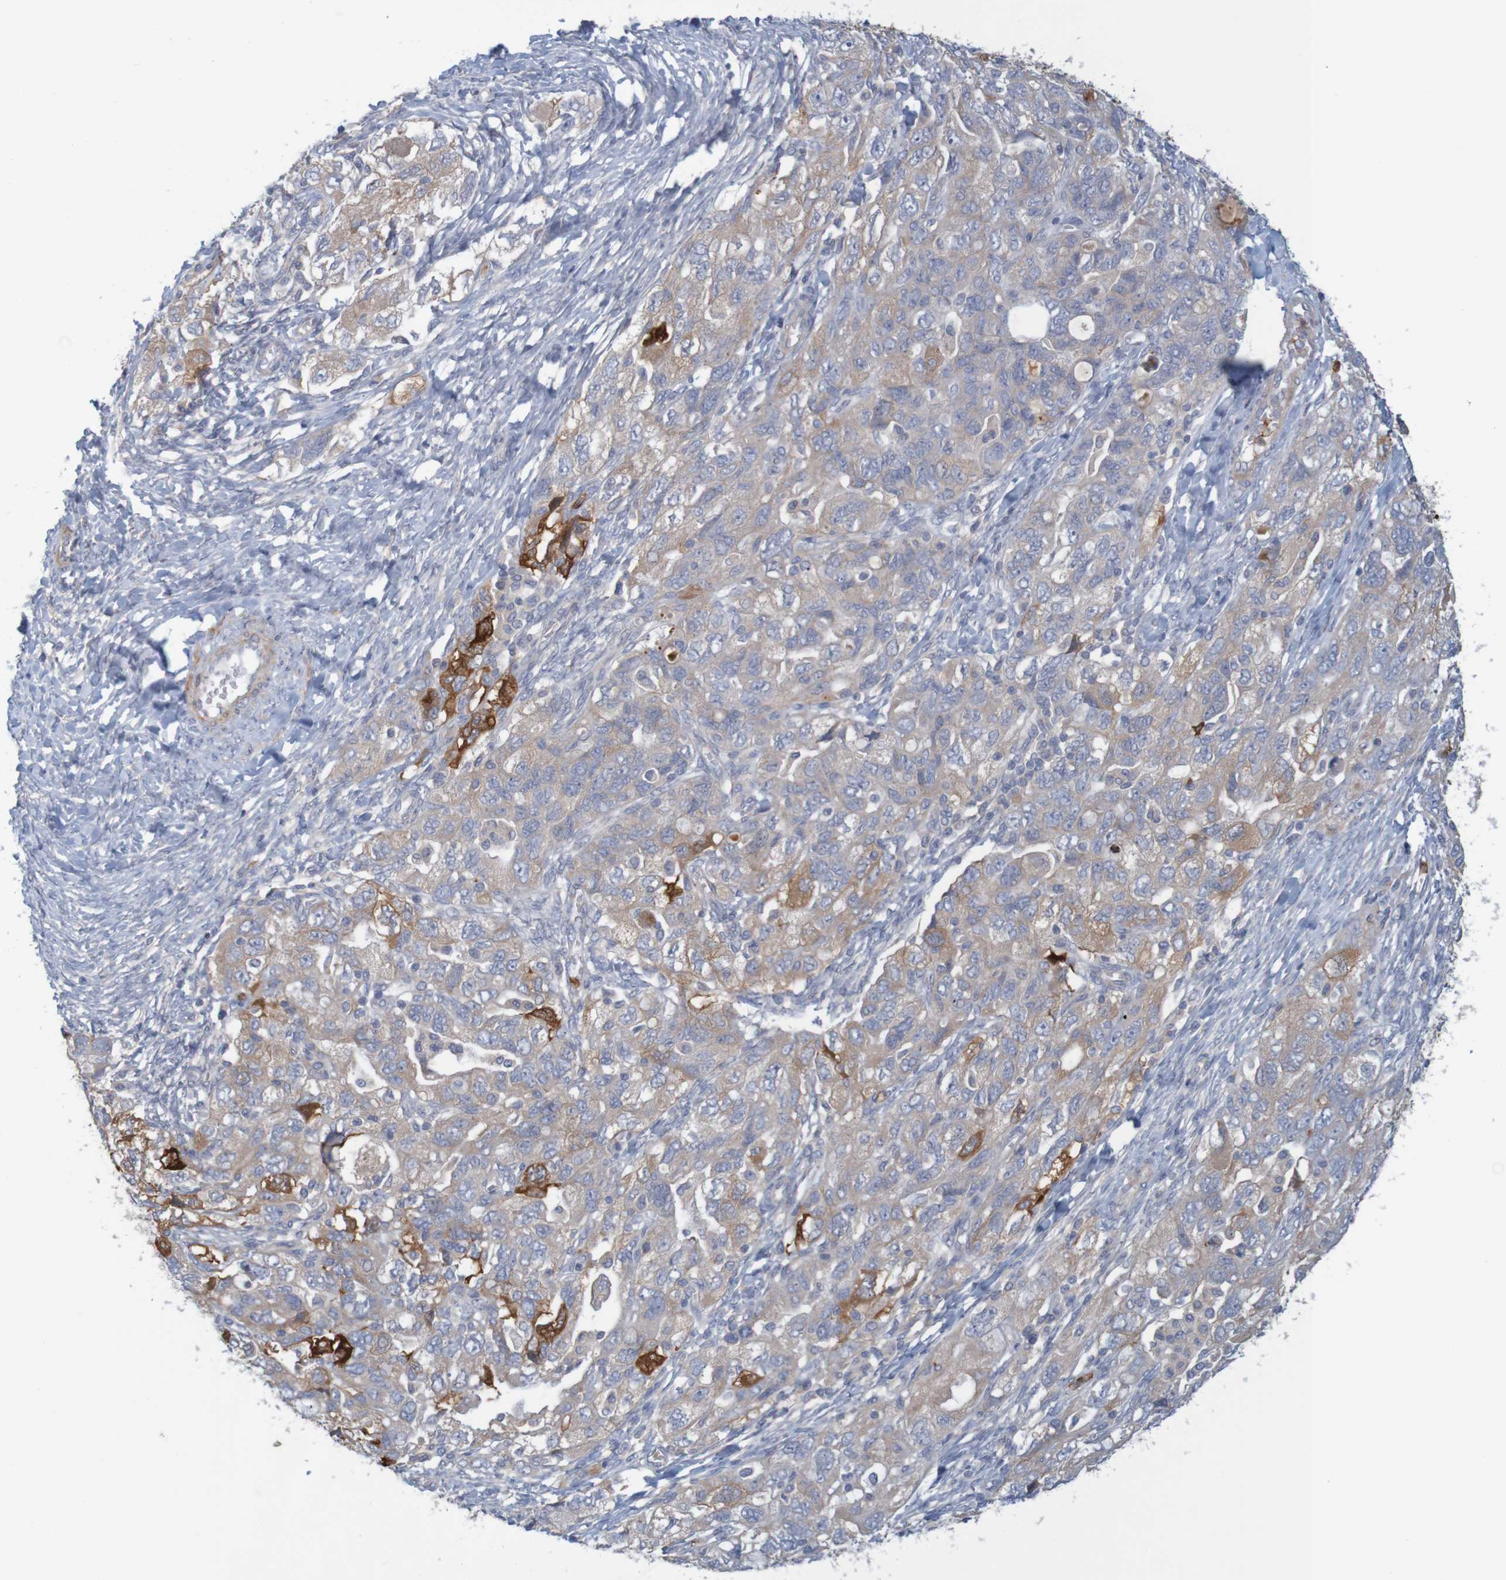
{"staining": {"intensity": "strong", "quantity": "<25%", "location": "cytoplasmic/membranous"}, "tissue": "ovarian cancer", "cell_type": "Tumor cells", "image_type": "cancer", "snomed": [{"axis": "morphology", "description": "Carcinoma, NOS"}, {"axis": "morphology", "description": "Cystadenocarcinoma, serous, NOS"}, {"axis": "topography", "description": "Ovary"}], "caption": "This is a histology image of immunohistochemistry staining of ovarian cancer (serous cystadenocarcinoma), which shows strong positivity in the cytoplasmic/membranous of tumor cells.", "gene": "KRT23", "patient": {"sex": "female", "age": 69}}